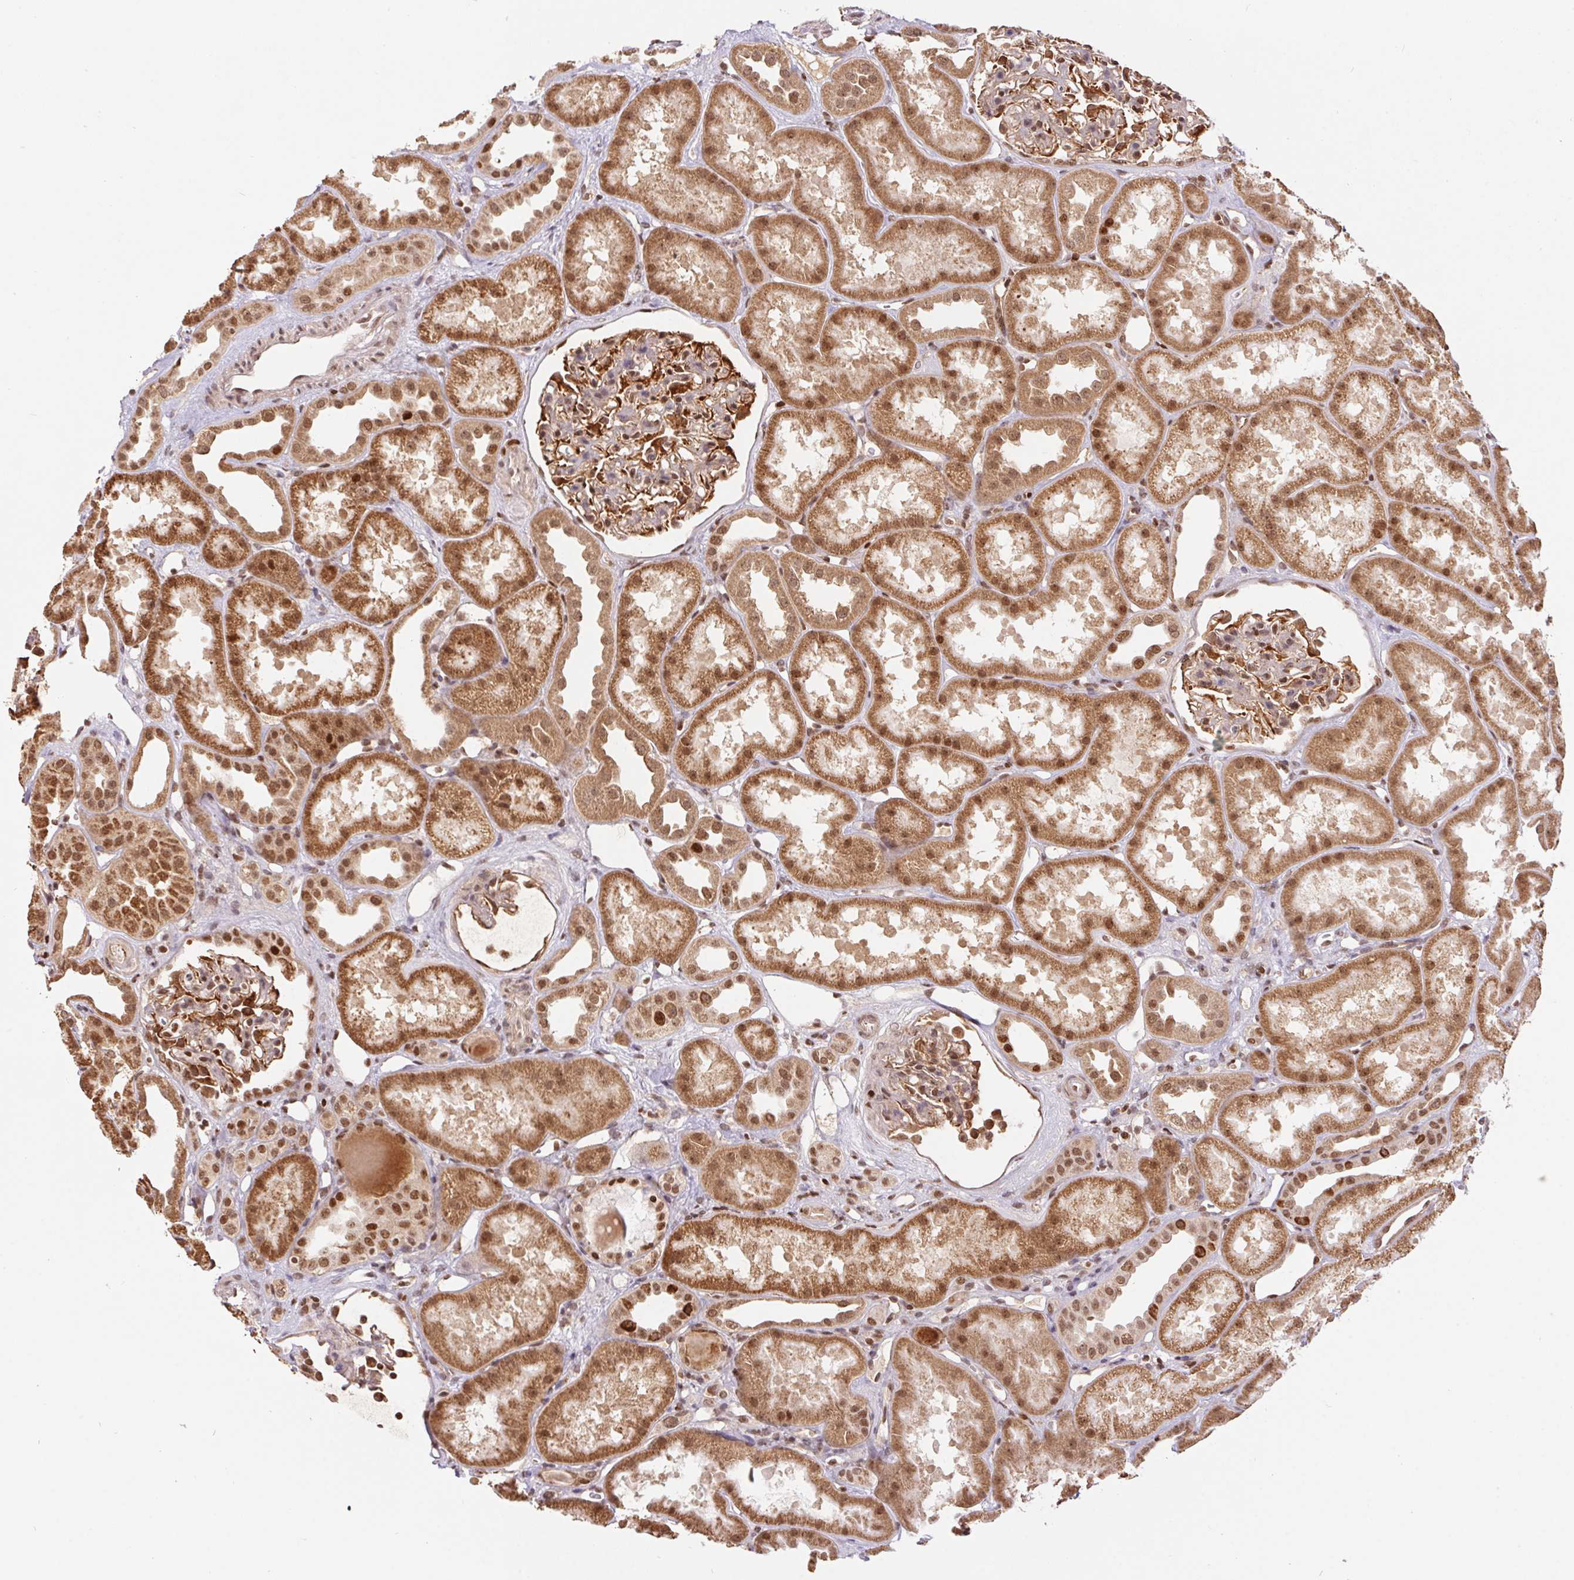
{"staining": {"intensity": "moderate", "quantity": ">75%", "location": "cytoplasmic/membranous,nuclear"}, "tissue": "kidney", "cell_type": "Cells in glomeruli", "image_type": "normal", "snomed": [{"axis": "morphology", "description": "Normal tissue, NOS"}, {"axis": "topography", "description": "Kidney"}], "caption": "Cells in glomeruli reveal medium levels of moderate cytoplasmic/membranous,nuclear positivity in approximately >75% of cells in normal kidney.", "gene": "POLD3", "patient": {"sex": "male", "age": 61}}